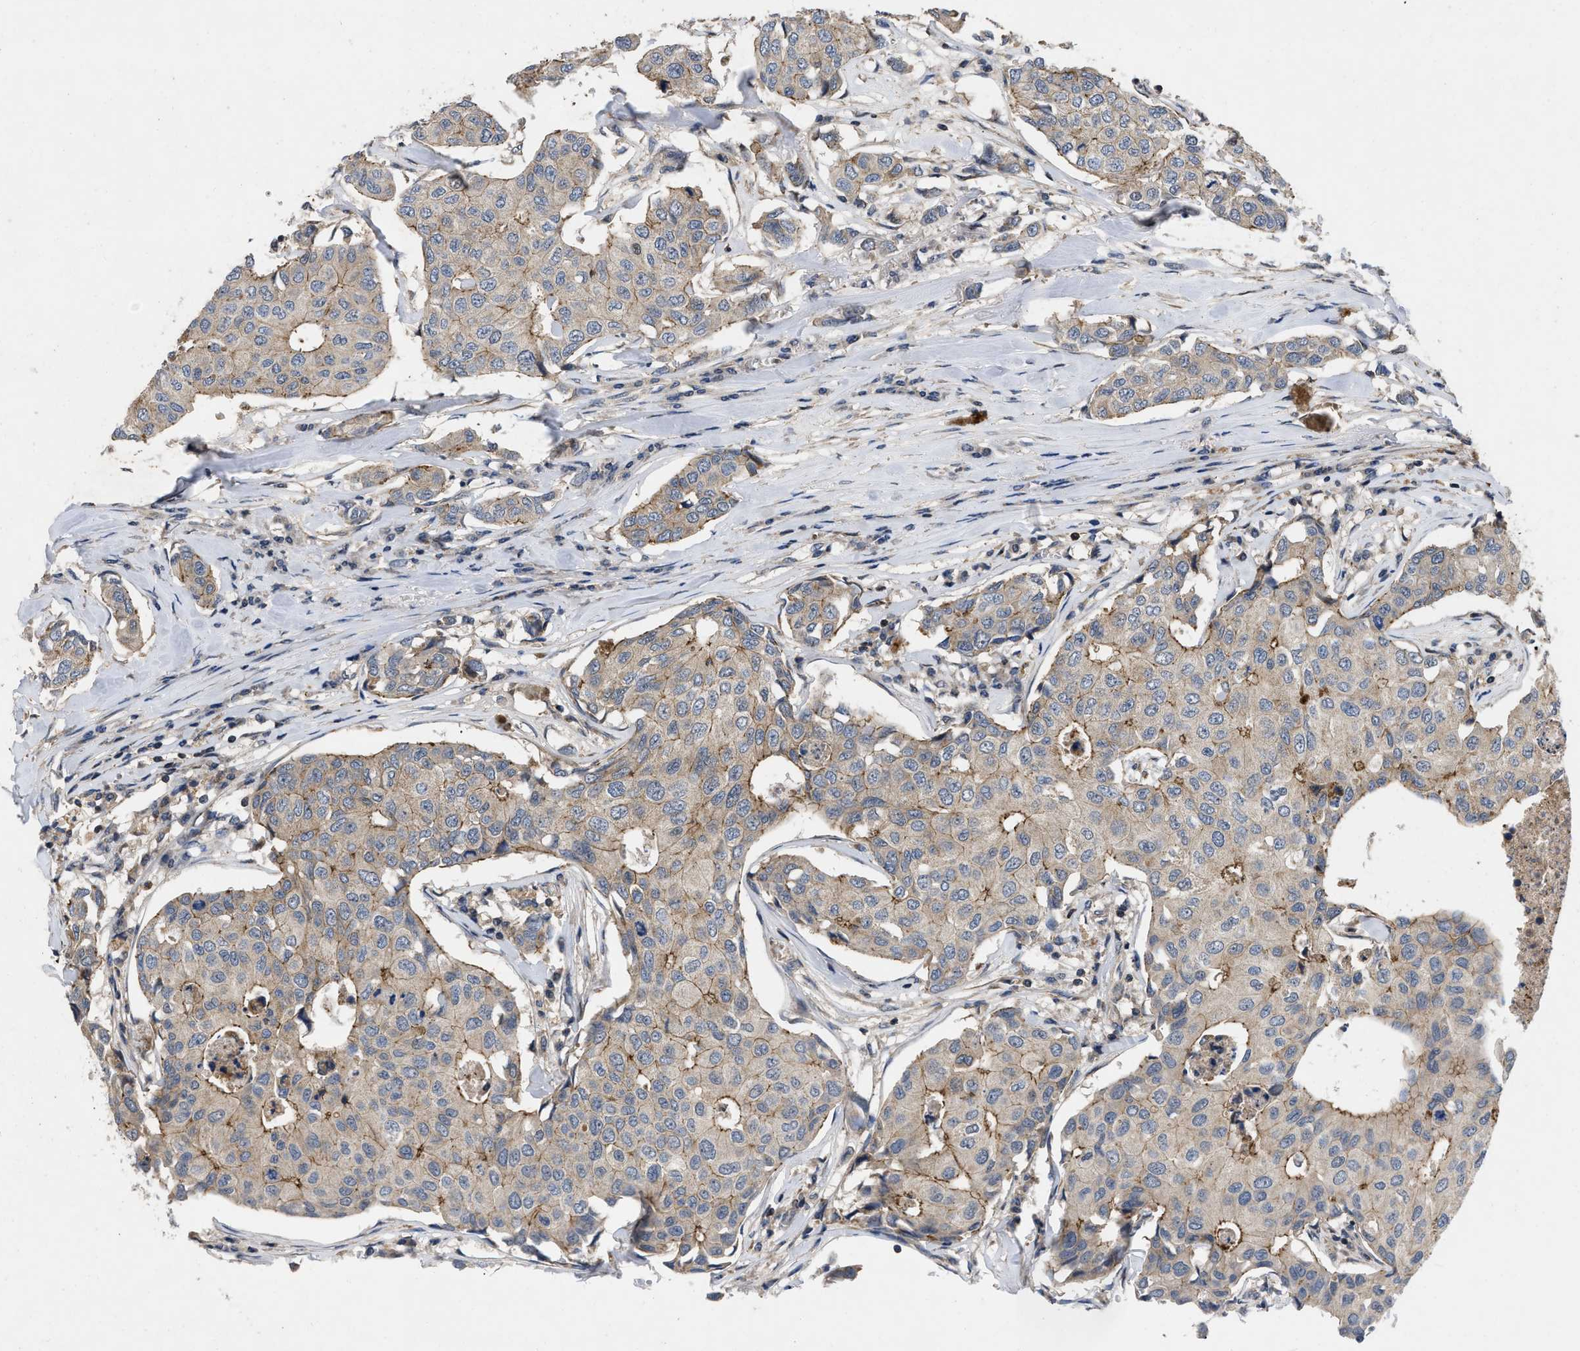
{"staining": {"intensity": "moderate", "quantity": "<25%", "location": "cytoplasmic/membranous"}, "tissue": "breast cancer", "cell_type": "Tumor cells", "image_type": "cancer", "snomed": [{"axis": "morphology", "description": "Duct carcinoma"}, {"axis": "topography", "description": "Breast"}], "caption": "Tumor cells exhibit moderate cytoplasmic/membranous expression in approximately <25% of cells in breast infiltrating ductal carcinoma.", "gene": "PRDM14", "patient": {"sex": "female", "age": 80}}